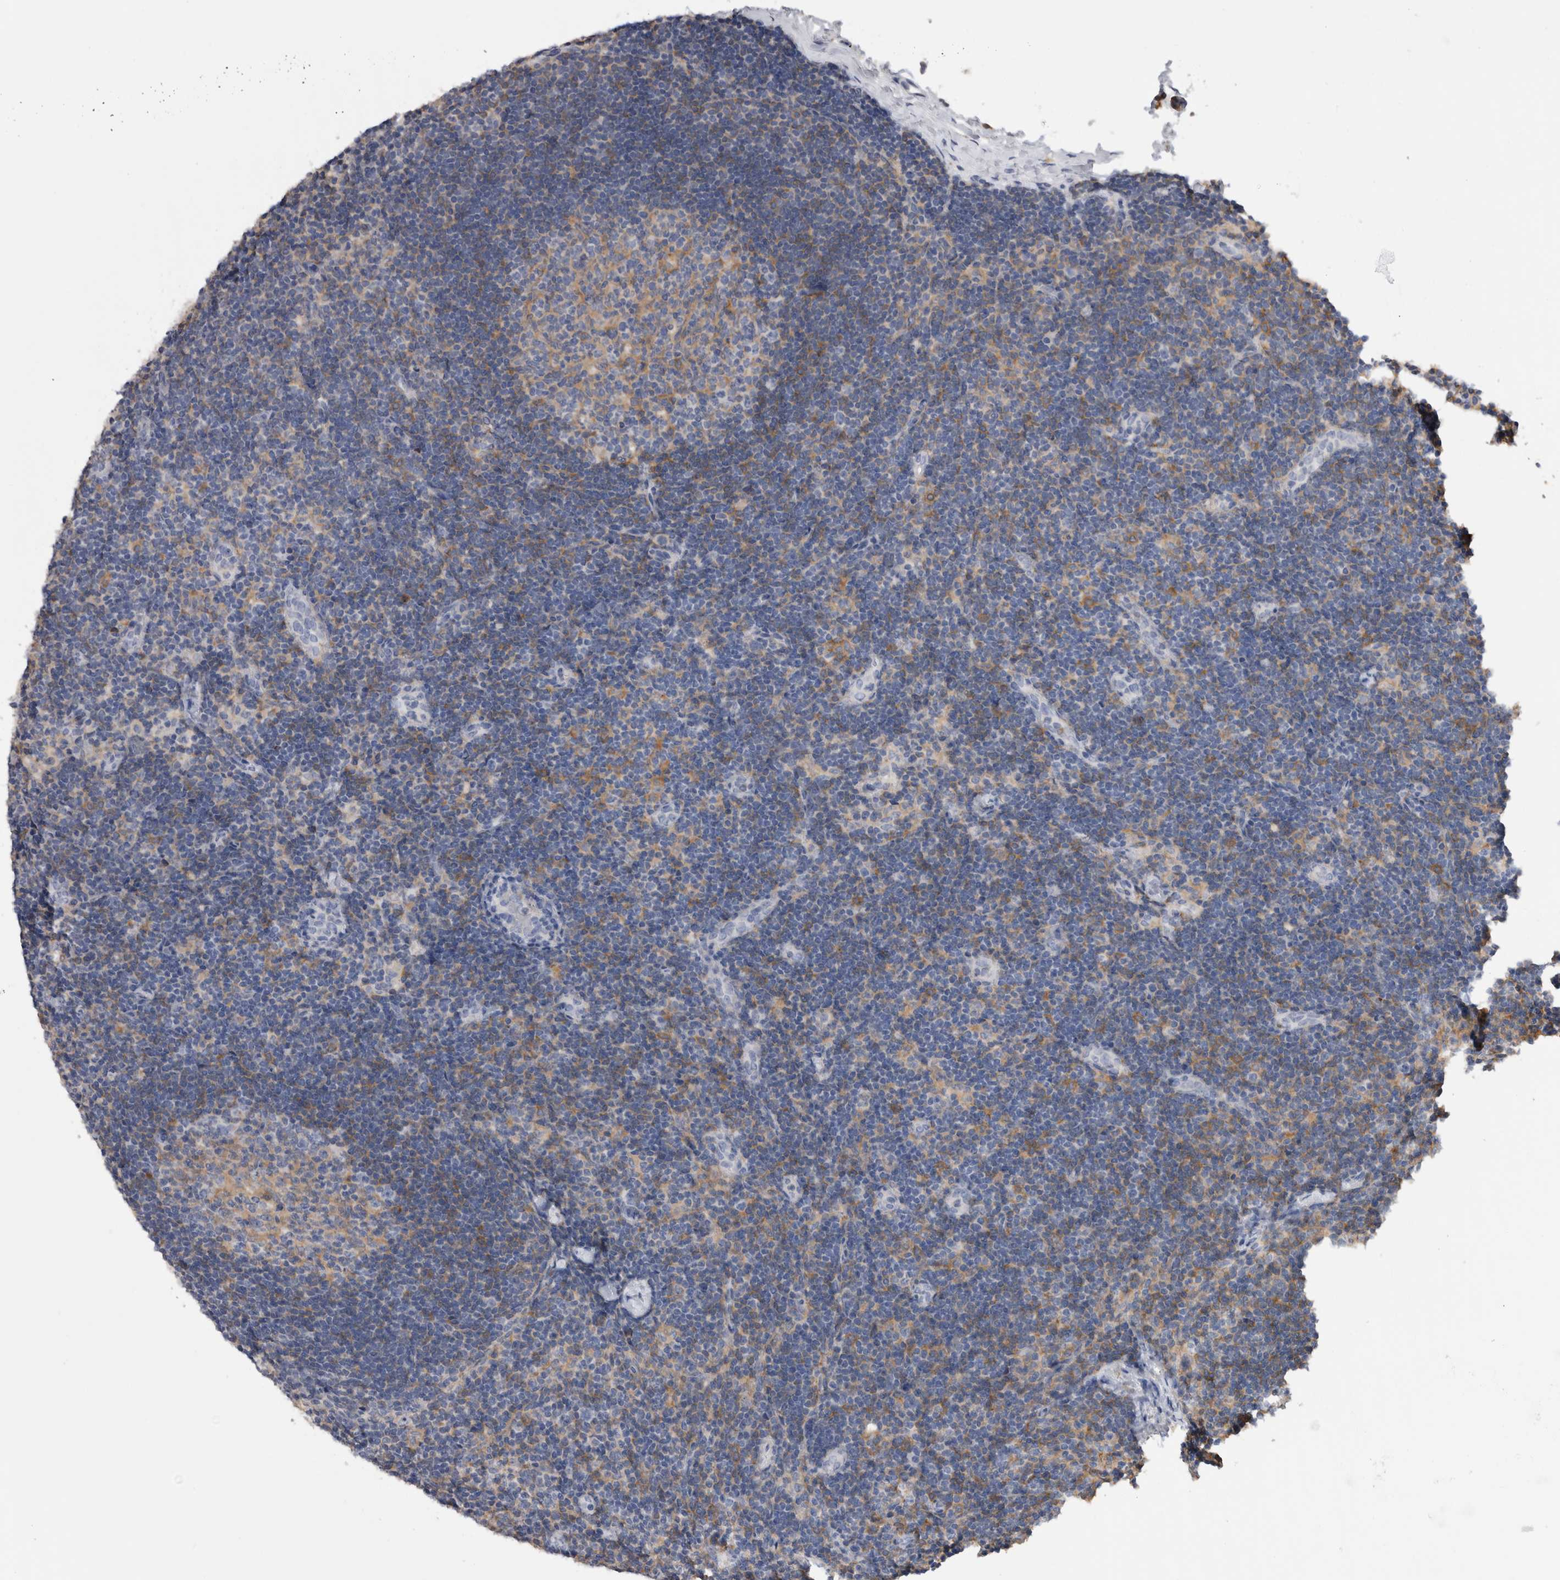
{"staining": {"intensity": "weak", "quantity": "<25%", "location": "cytoplasmic/membranous"}, "tissue": "lymph node", "cell_type": "Germinal center cells", "image_type": "normal", "snomed": [{"axis": "morphology", "description": "Normal tissue, NOS"}, {"axis": "topography", "description": "Lymph node"}], "caption": "Immunohistochemistry (IHC) histopathology image of unremarkable lymph node: lymph node stained with DAB reveals no significant protein staining in germinal center cells. (Stains: DAB (3,3'-diaminobenzidine) IHC with hematoxylin counter stain, Microscopy: brightfield microscopy at high magnification).", "gene": "SCRN1", "patient": {"sex": "female", "age": 22}}